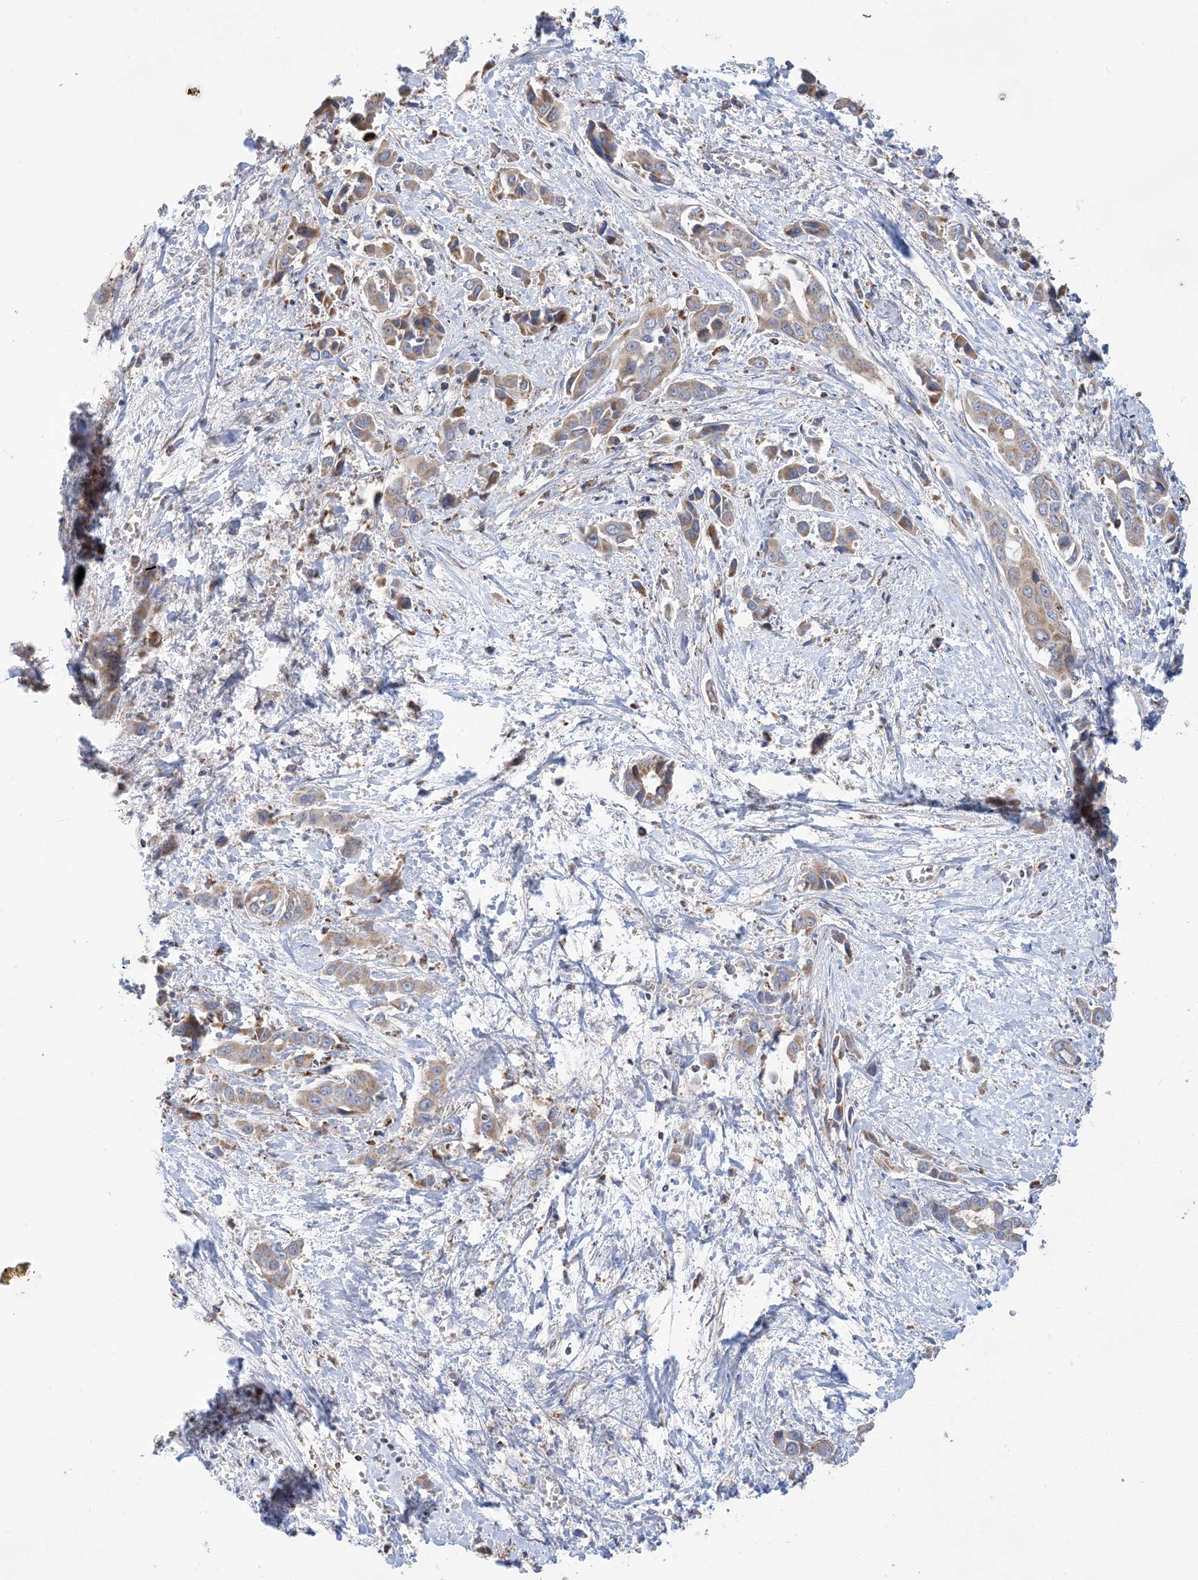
{"staining": {"intensity": "moderate", "quantity": "<25%", "location": "cytoplasmic/membranous"}, "tissue": "liver cancer", "cell_type": "Tumor cells", "image_type": "cancer", "snomed": [{"axis": "morphology", "description": "Cholangiocarcinoma"}, {"axis": "topography", "description": "Liver"}], "caption": "Brown immunohistochemical staining in liver cholangiocarcinoma demonstrates moderate cytoplasmic/membranous positivity in about <25% of tumor cells. The staining was performed using DAB (3,3'-diaminobenzidine), with brown indicating positive protein expression. Nuclei are stained blue with hematoxylin.", "gene": "CLEC16A", "patient": {"sex": "female", "age": 52}}